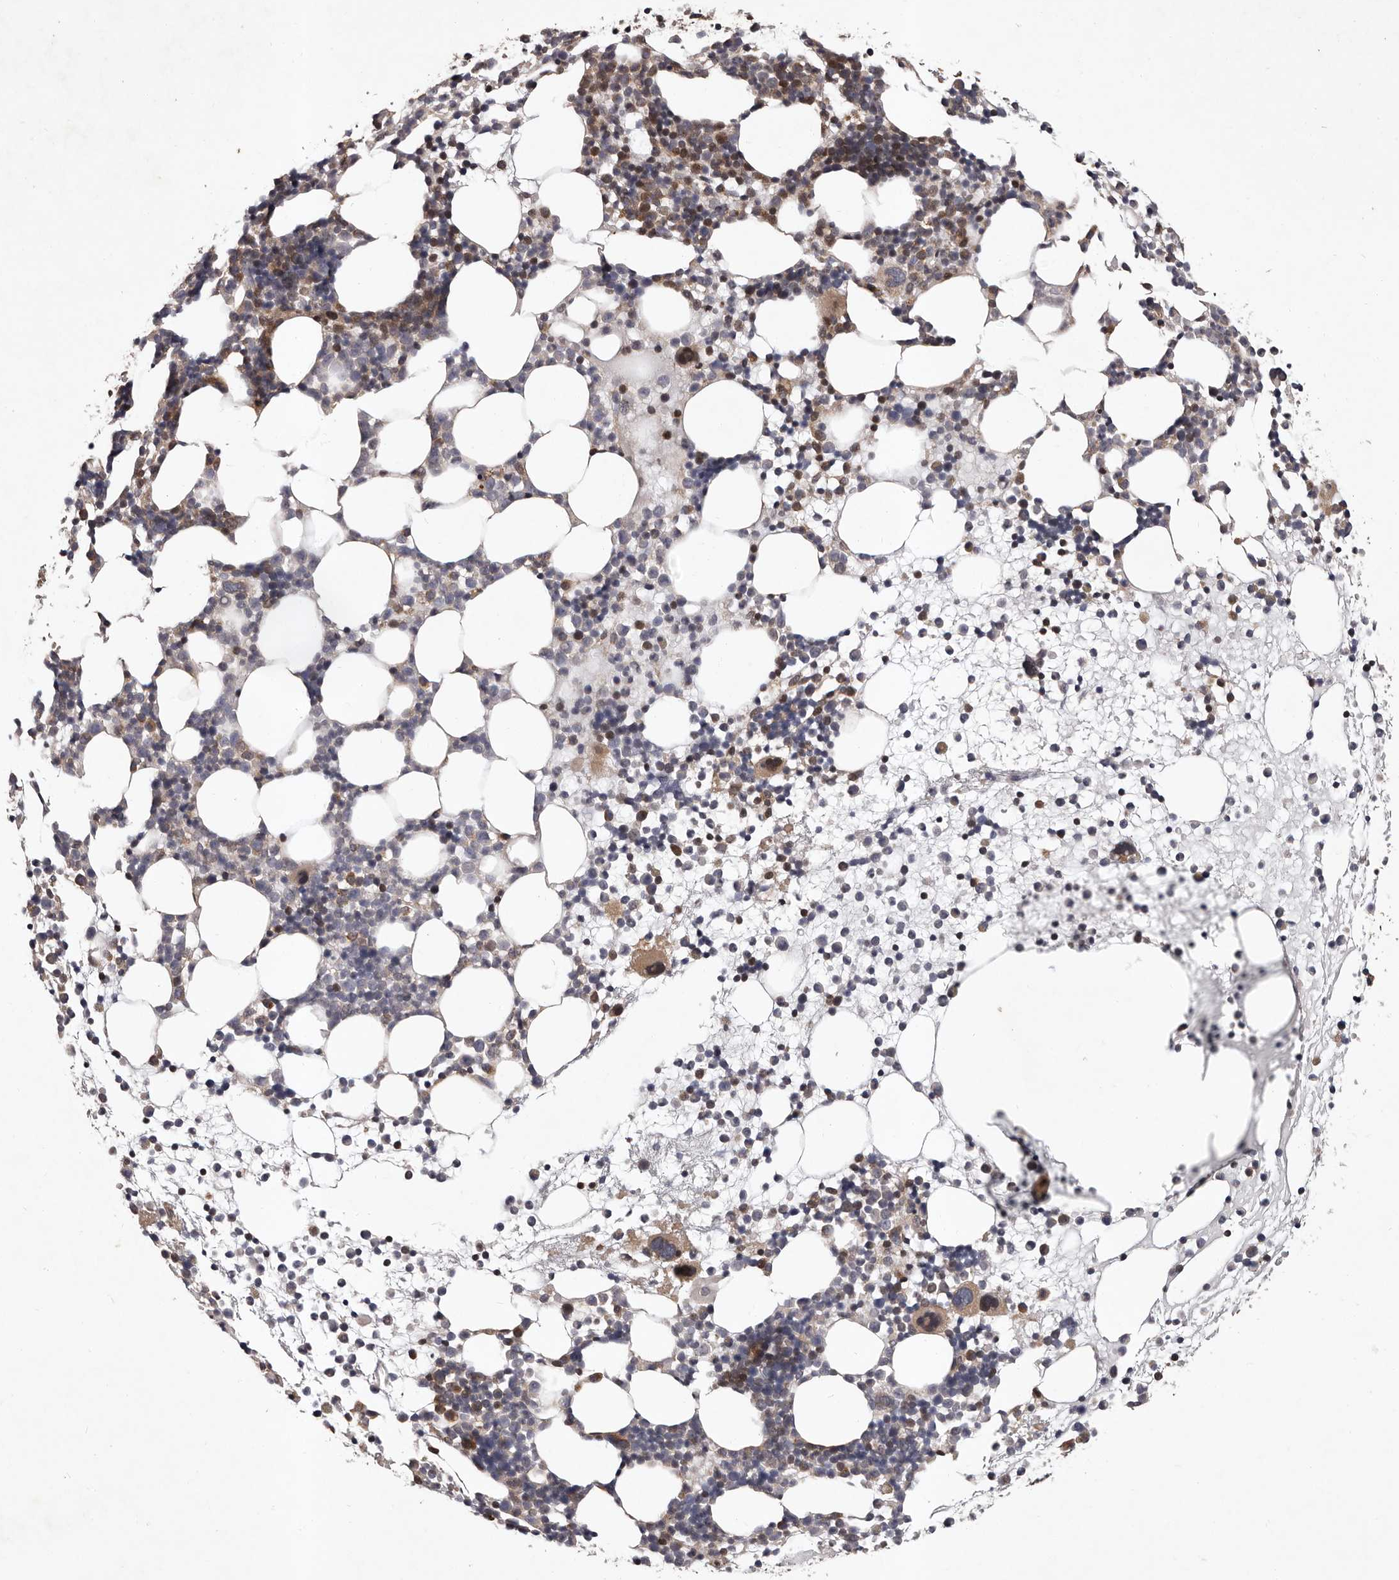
{"staining": {"intensity": "moderate", "quantity": "25%-75%", "location": "cytoplasmic/membranous,nuclear"}, "tissue": "bone marrow", "cell_type": "Hematopoietic cells", "image_type": "normal", "snomed": [{"axis": "morphology", "description": "Normal tissue, NOS"}, {"axis": "topography", "description": "Bone marrow"}], "caption": "Immunohistochemical staining of normal human bone marrow displays medium levels of moderate cytoplasmic/membranous,nuclear positivity in about 25%-75% of hematopoietic cells. The protein is stained brown, and the nuclei are stained in blue (DAB (3,3'-diaminobenzidine) IHC with brightfield microscopy, high magnification).", "gene": "GADD45B", "patient": {"sex": "female", "age": 57}}